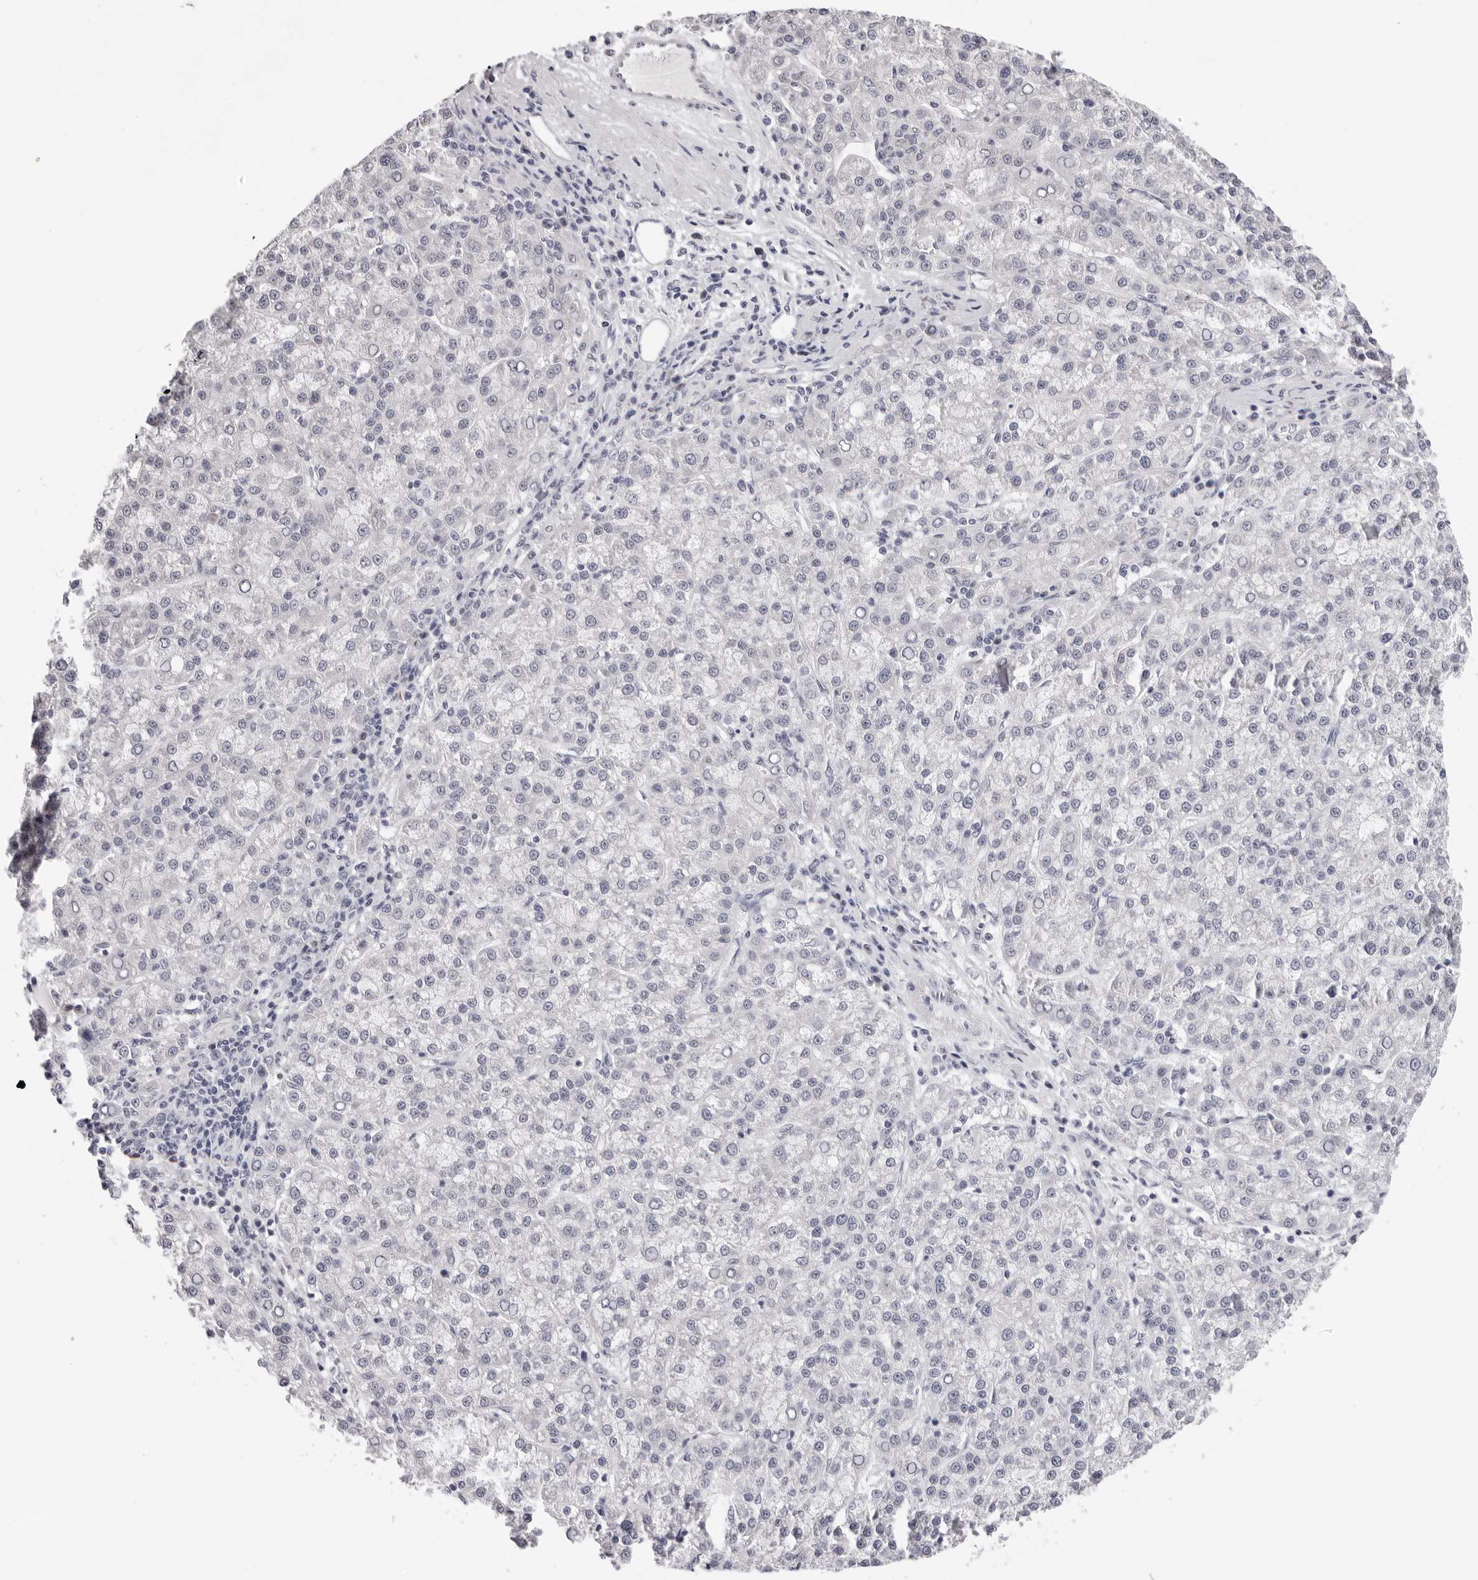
{"staining": {"intensity": "negative", "quantity": "none", "location": "none"}, "tissue": "liver cancer", "cell_type": "Tumor cells", "image_type": "cancer", "snomed": [{"axis": "morphology", "description": "Carcinoma, Hepatocellular, NOS"}, {"axis": "topography", "description": "Liver"}], "caption": "High magnification brightfield microscopy of liver hepatocellular carcinoma stained with DAB (brown) and counterstained with hematoxylin (blue): tumor cells show no significant positivity. (IHC, brightfield microscopy, high magnification).", "gene": "PRUNE1", "patient": {"sex": "female", "age": 58}}